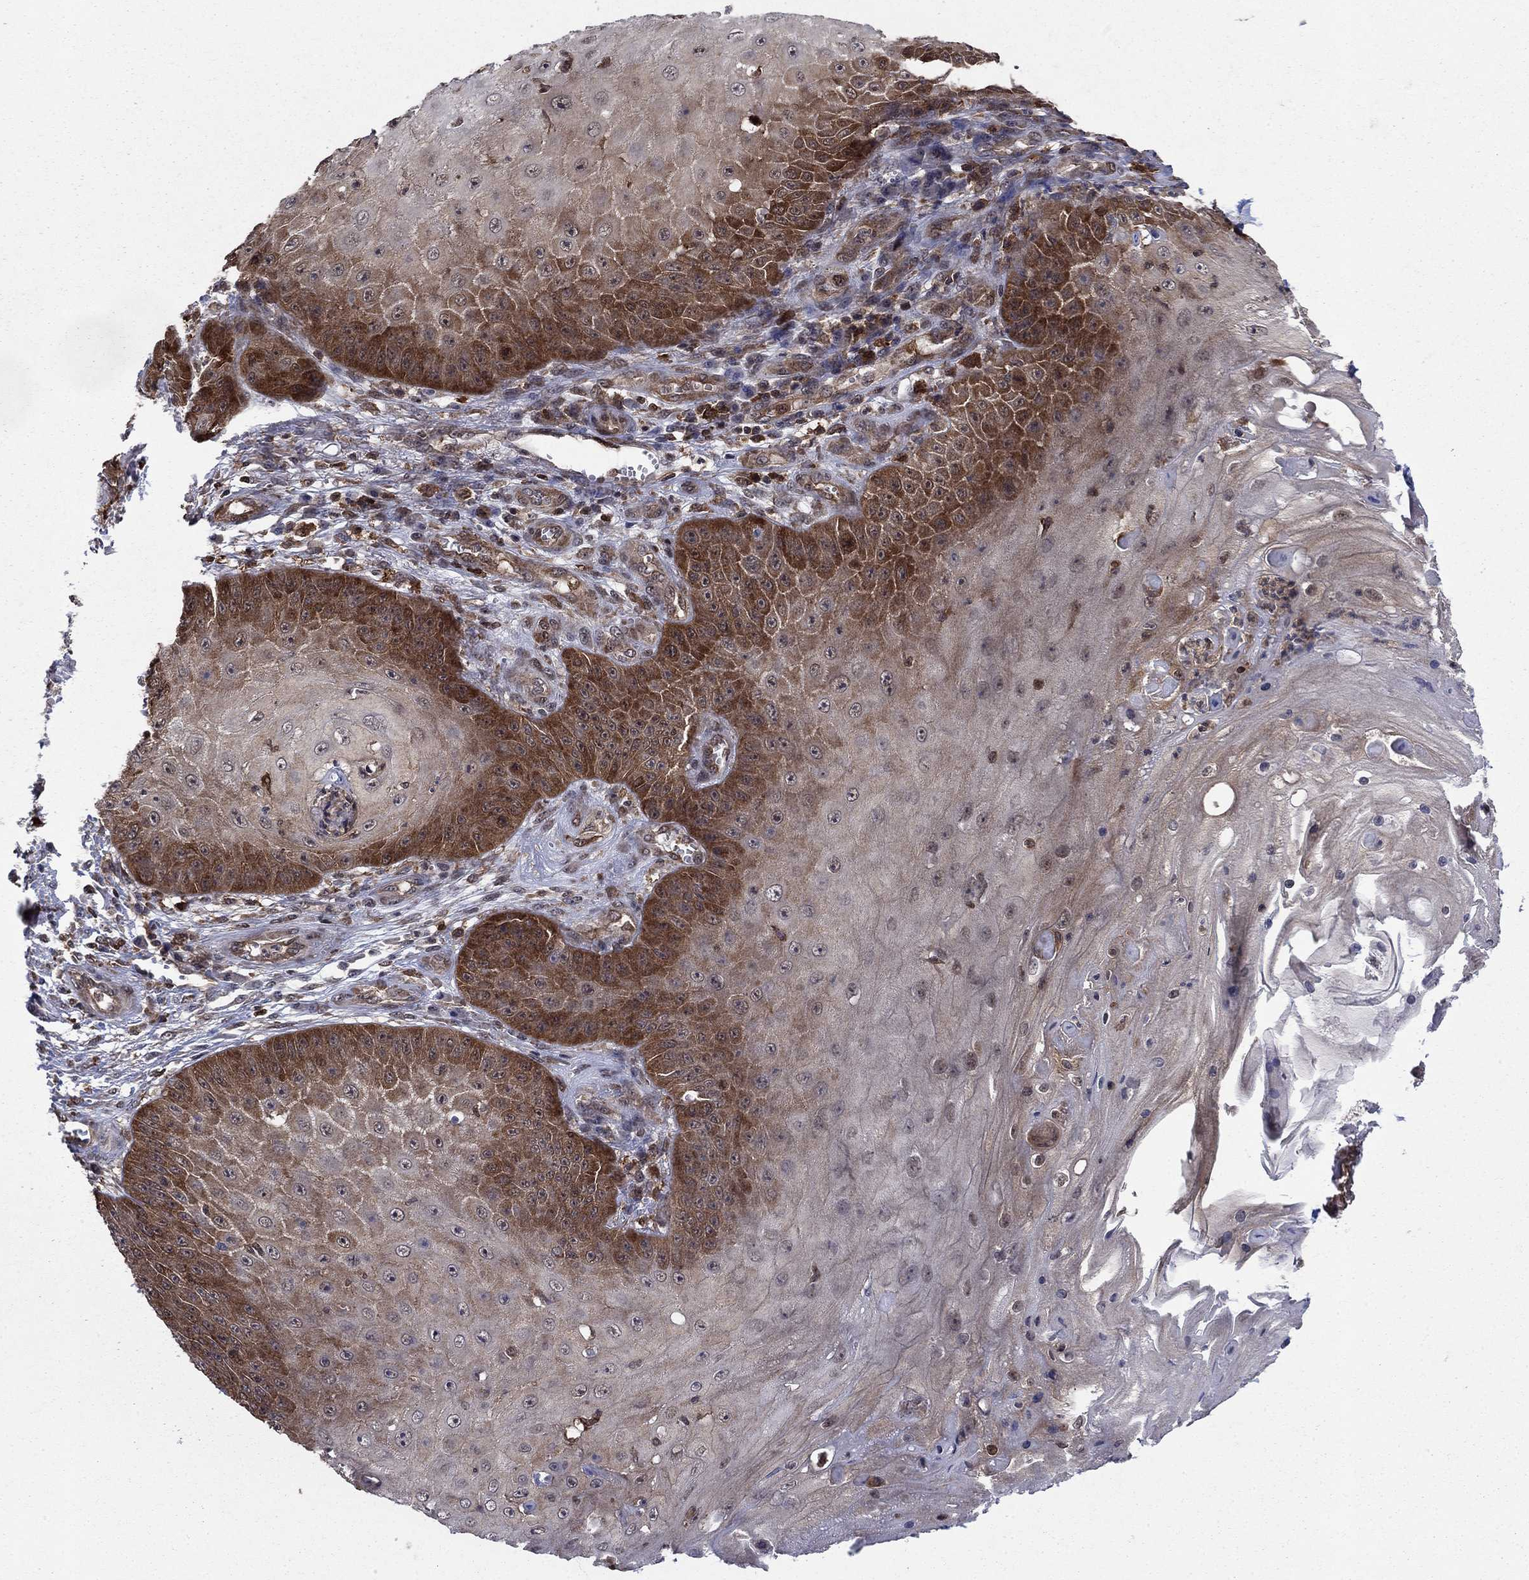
{"staining": {"intensity": "strong", "quantity": "25%-75%", "location": "cytoplasmic/membranous"}, "tissue": "skin cancer", "cell_type": "Tumor cells", "image_type": "cancer", "snomed": [{"axis": "morphology", "description": "Squamous cell carcinoma, NOS"}, {"axis": "topography", "description": "Skin"}], "caption": "Squamous cell carcinoma (skin) stained with a brown dye displays strong cytoplasmic/membranous positive positivity in about 25%-75% of tumor cells.", "gene": "CACYBP", "patient": {"sex": "male", "age": 70}}